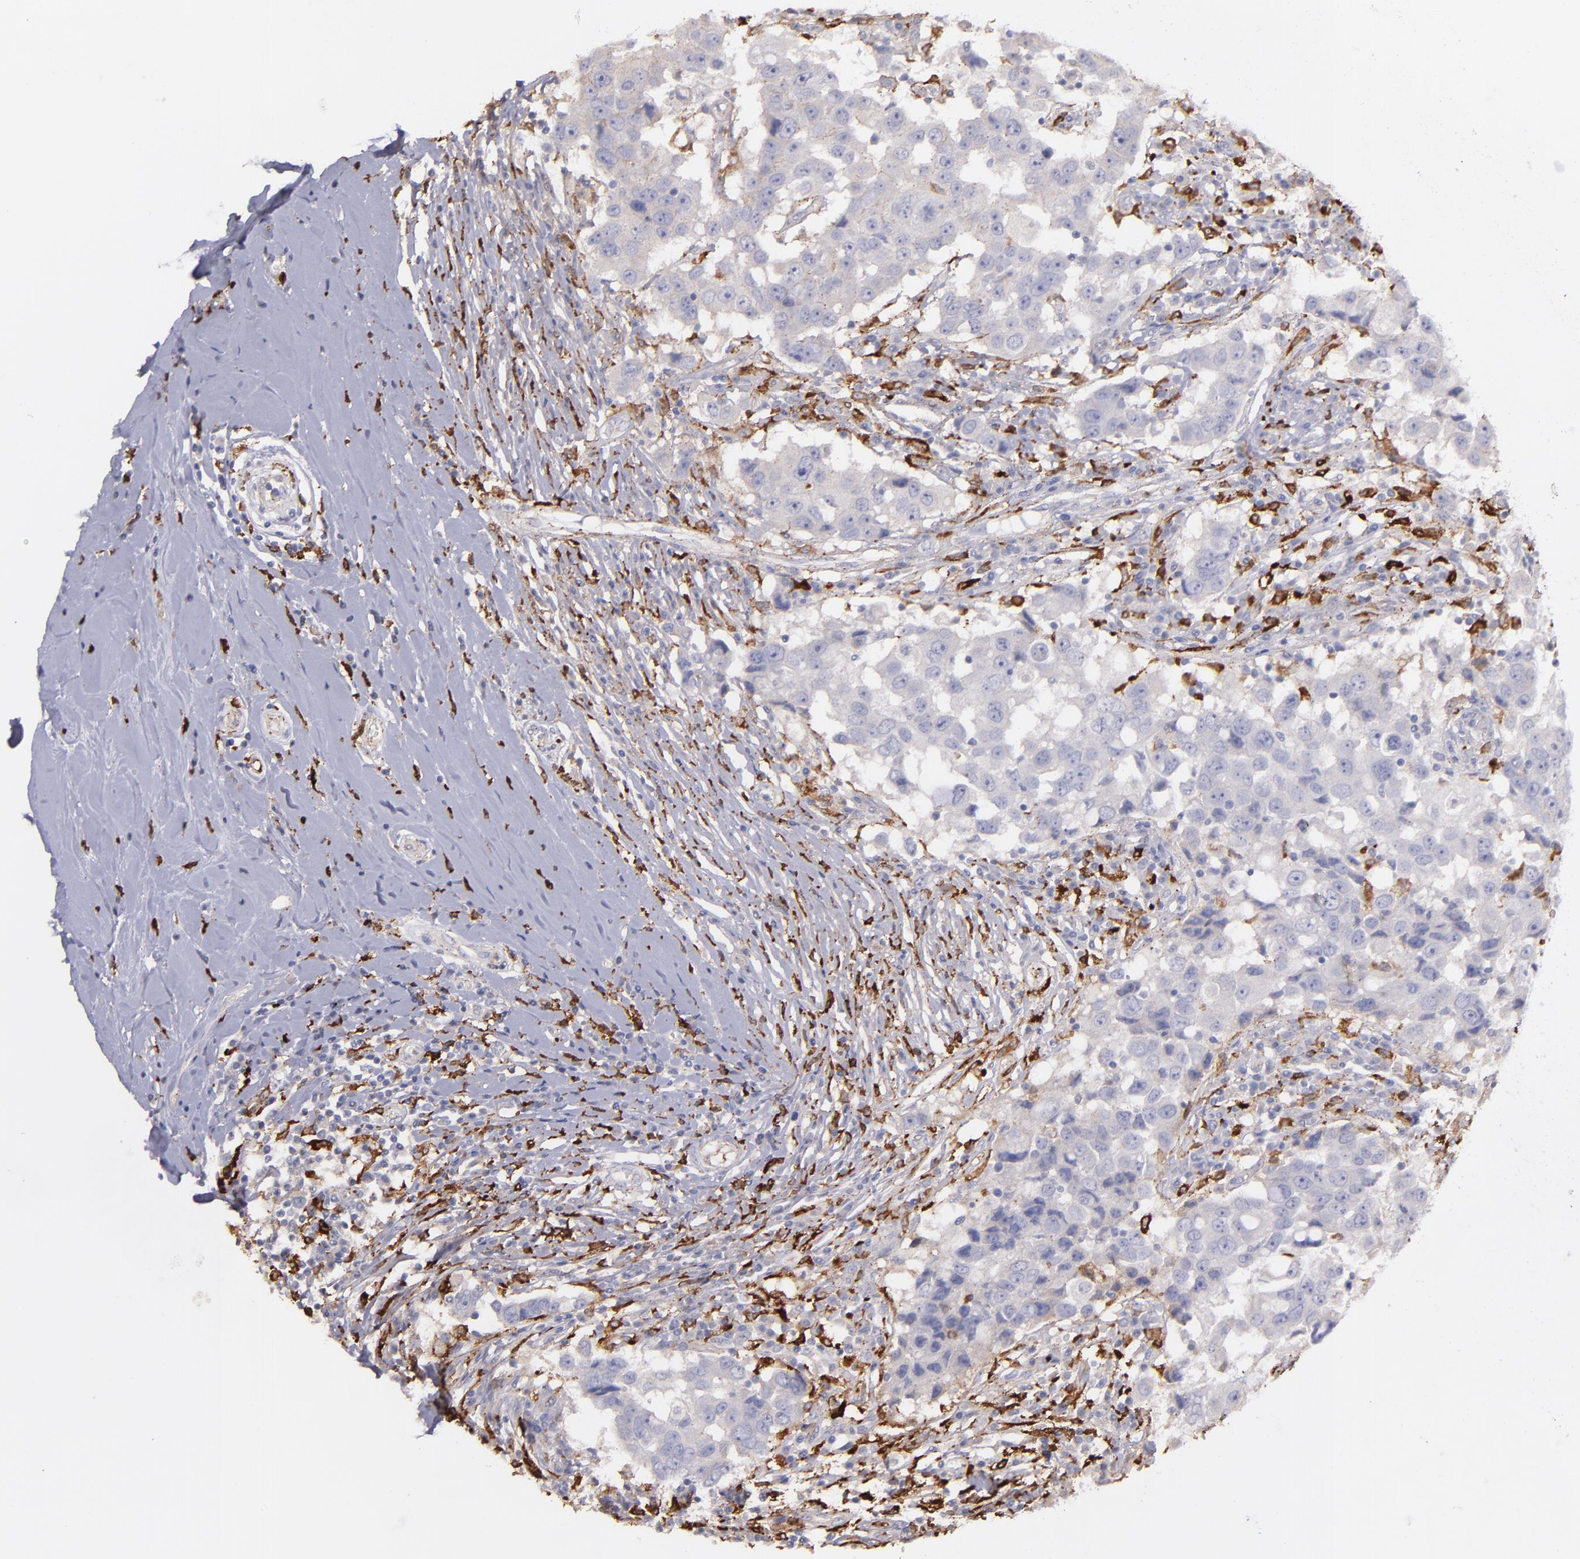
{"staining": {"intensity": "weak", "quantity": "25%-75%", "location": "cytoplasmic/membranous"}, "tissue": "breast cancer", "cell_type": "Tumor cells", "image_type": "cancer", "snomed": [{"axis": "morphology", "description": "Duct carcinoma"}, {"axis": "topography", "description": "Breast"}], "caption": "Human invasive ductal carcinoma (breast) stained for a protein (brown) shows weak cytoplasmic/membranous positive expression in about 25%-75% of tumor cells.", "gene": "C1QA", "patient": {"sex": "female", "age": 27}}